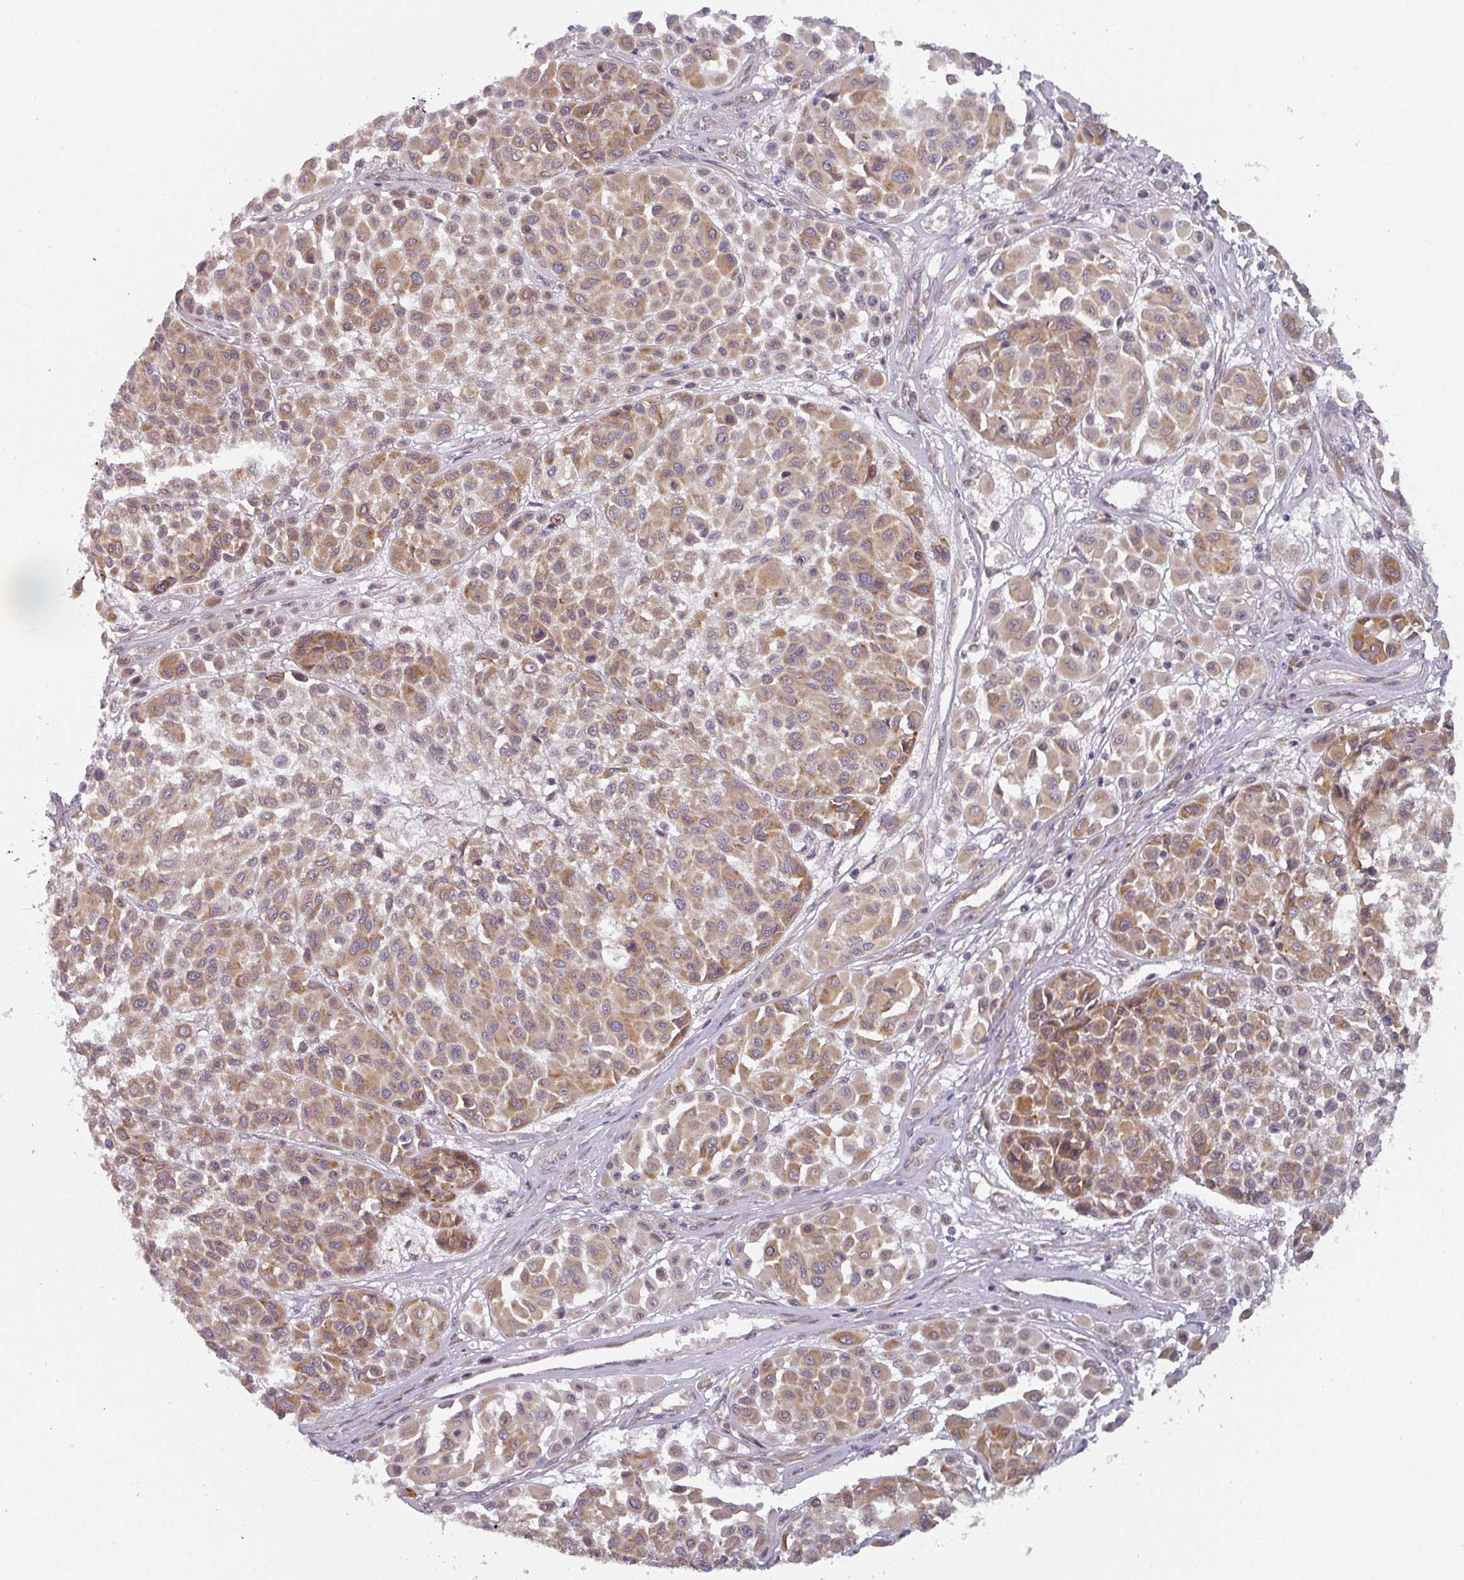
{"staining": {"intensity": "moderate", "quantity": ">75%", "location": "cytoplasmic/membranous"}, "tissue": "melanoma", "cell_type": "Tumor cells", "image_type": "cancer", "snomed": [{"axis": "morphology", "description": "Malignant melanoma, Metastatic site"}, {"axis": "topography", "description": "Soft tissue"}], "caption": "Melanoma was stained to show a protein in brown. There is medium levels of moderate cytoplasmic/membranous positivity in about >75% of tumor cells.", "gene": "TAPT1", "patient": {"sex": "male", "age": 41}}